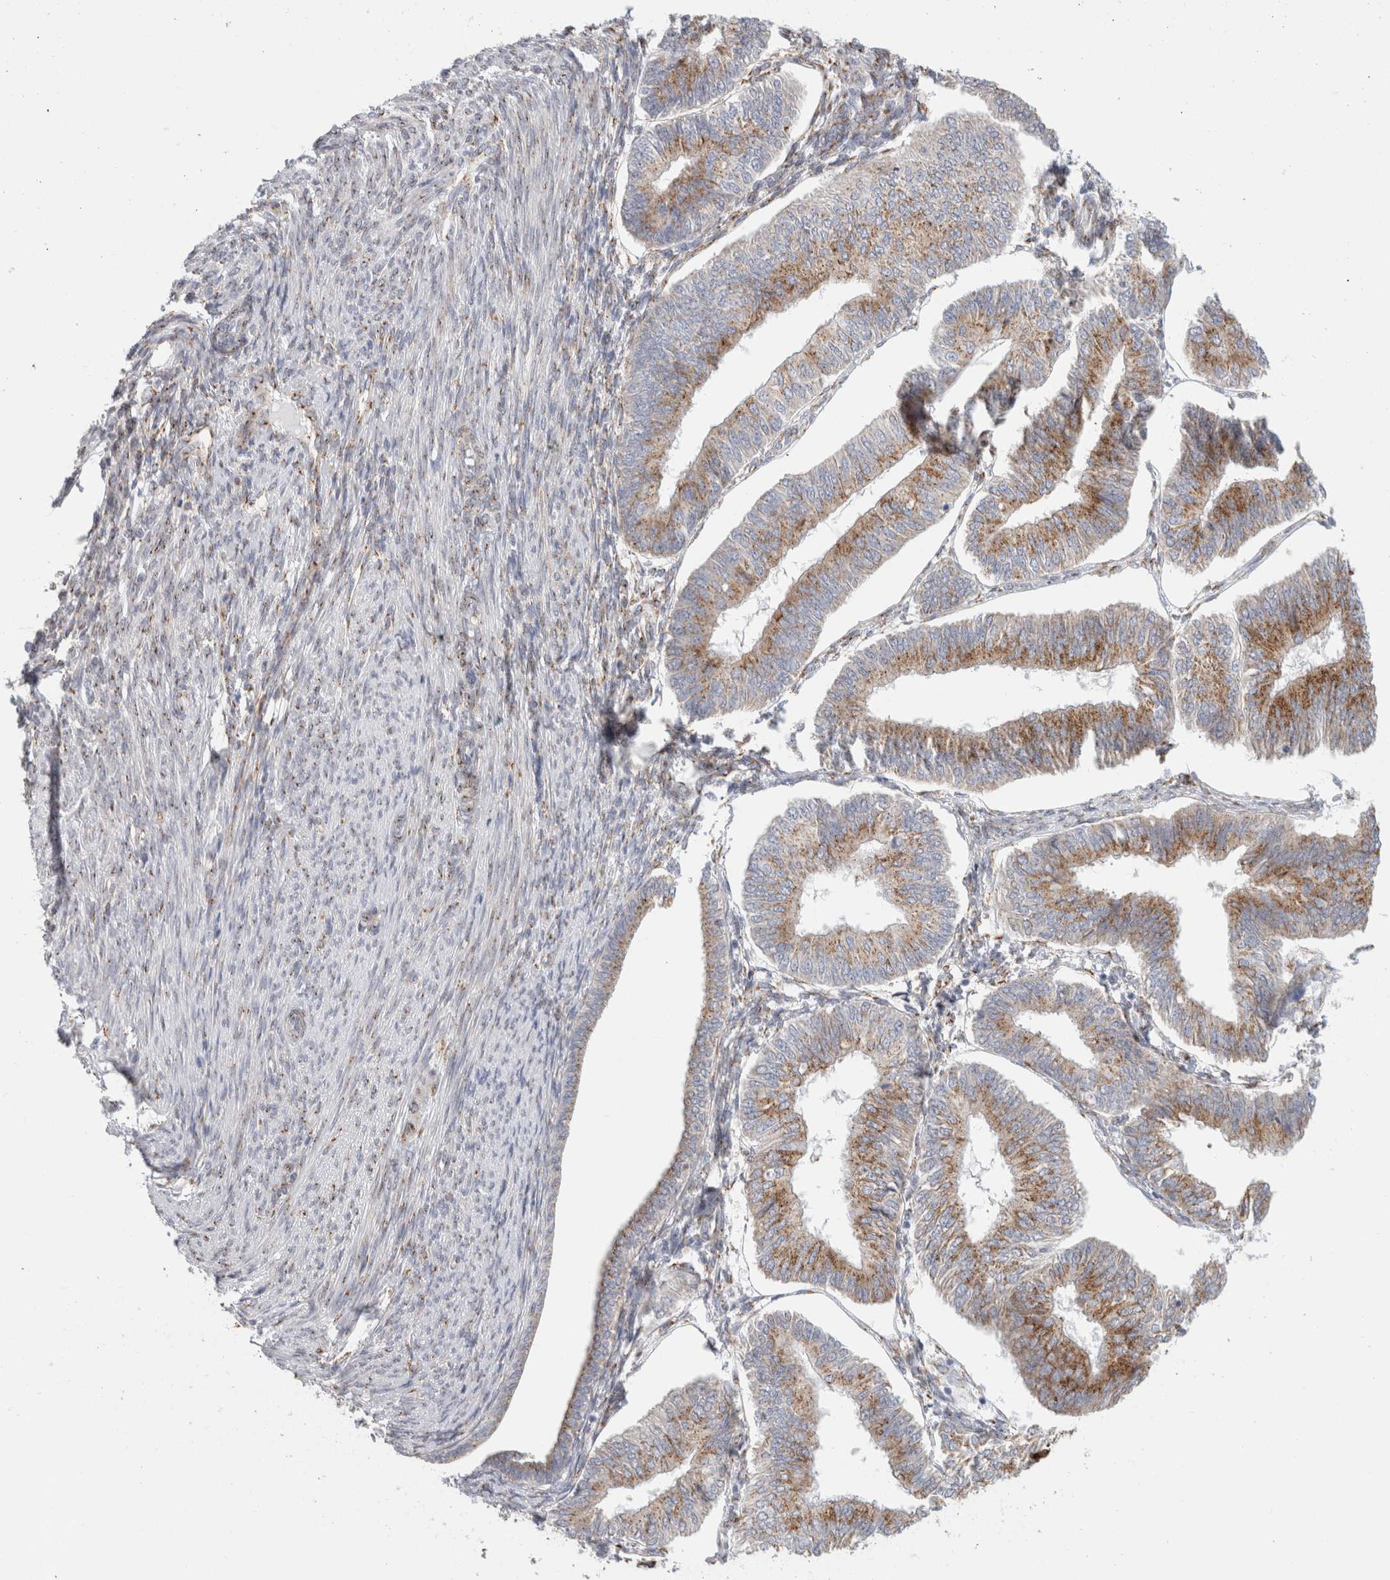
{"staining": {"intensity": "moderate", "quantity": ">75%", "location": "cytoplasmic/membranous"}, "tissue": "endometrial cancer", "cell_type": "Tumor cells", "image_type": "cancer", "snomed": [{"axis": "morphology", "description": "Adenocarcinoma, NOS"}, {"axis": "topography", "description": "Endometrium"}], "caption": "Brown immunohistochemical staining in human endometrial cancer reveals moderate cytoplasmic/membranous positivity in about >75% of tumor cells.", "gene": "MCFD2", "patient": {"sex": "female", "age": 58}}